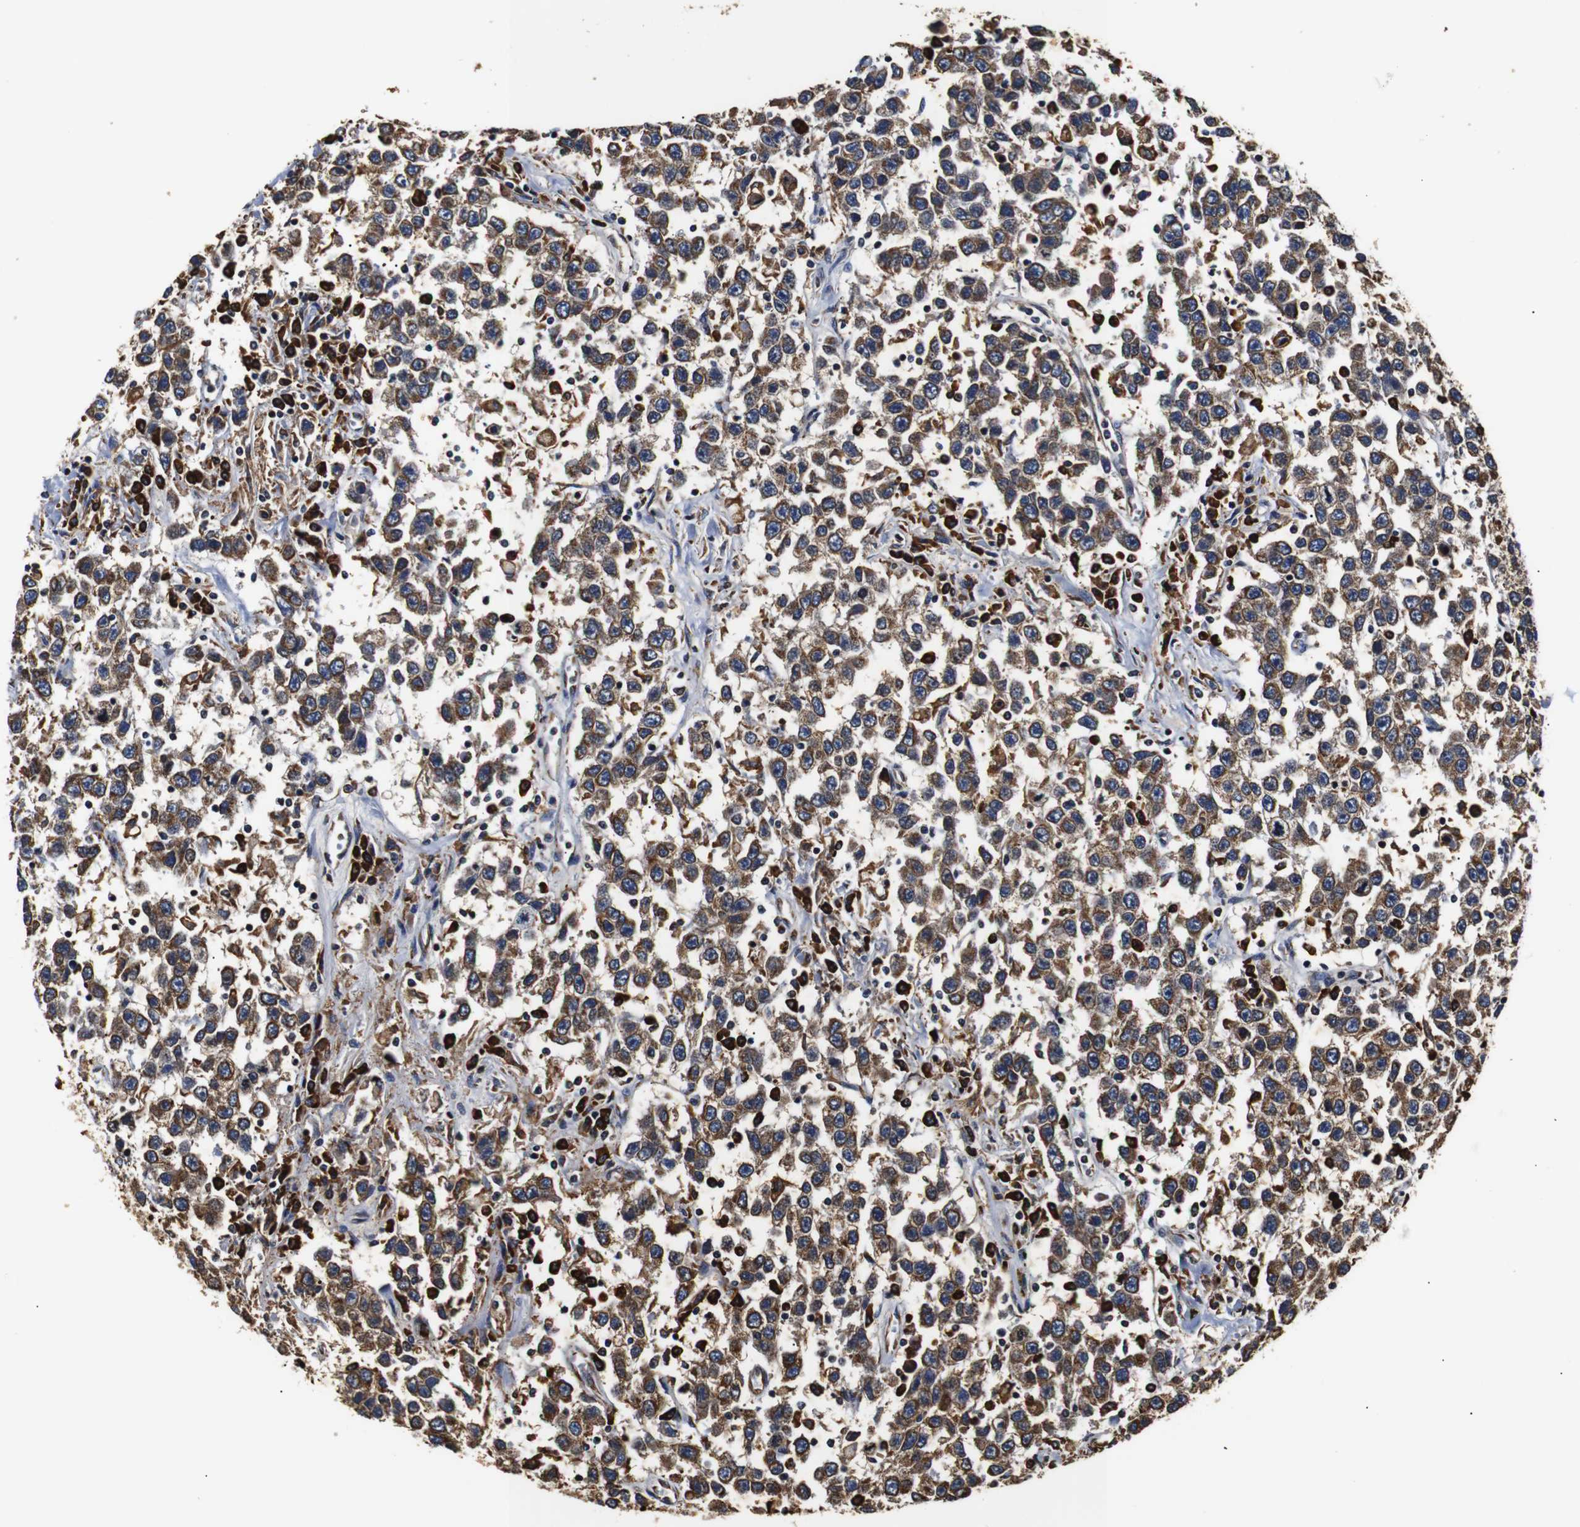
{"staining": {"intensity": "moderate", "quantity": ">75%", "location": "cytoplasmic/membranous"}, "tissue": "testis cancer", "cell_type": "Tumor cells", "image_type": "cancer", "snomed": [{"axis": "morphology", "description": "Seminoma, NOS"}, {"axis": "topography", "description": "Testis"}], "caption": "Brown immunohistochemical staining in human seminoma (testis) demonstrates moderate cytoplasmic/membranous expression in approximately >75% of tumor cells. (DAB IHC with brightfield microscopy, high magnification).", "gene": "HHIP", "patient": {"sex": "male", "age": 41}}